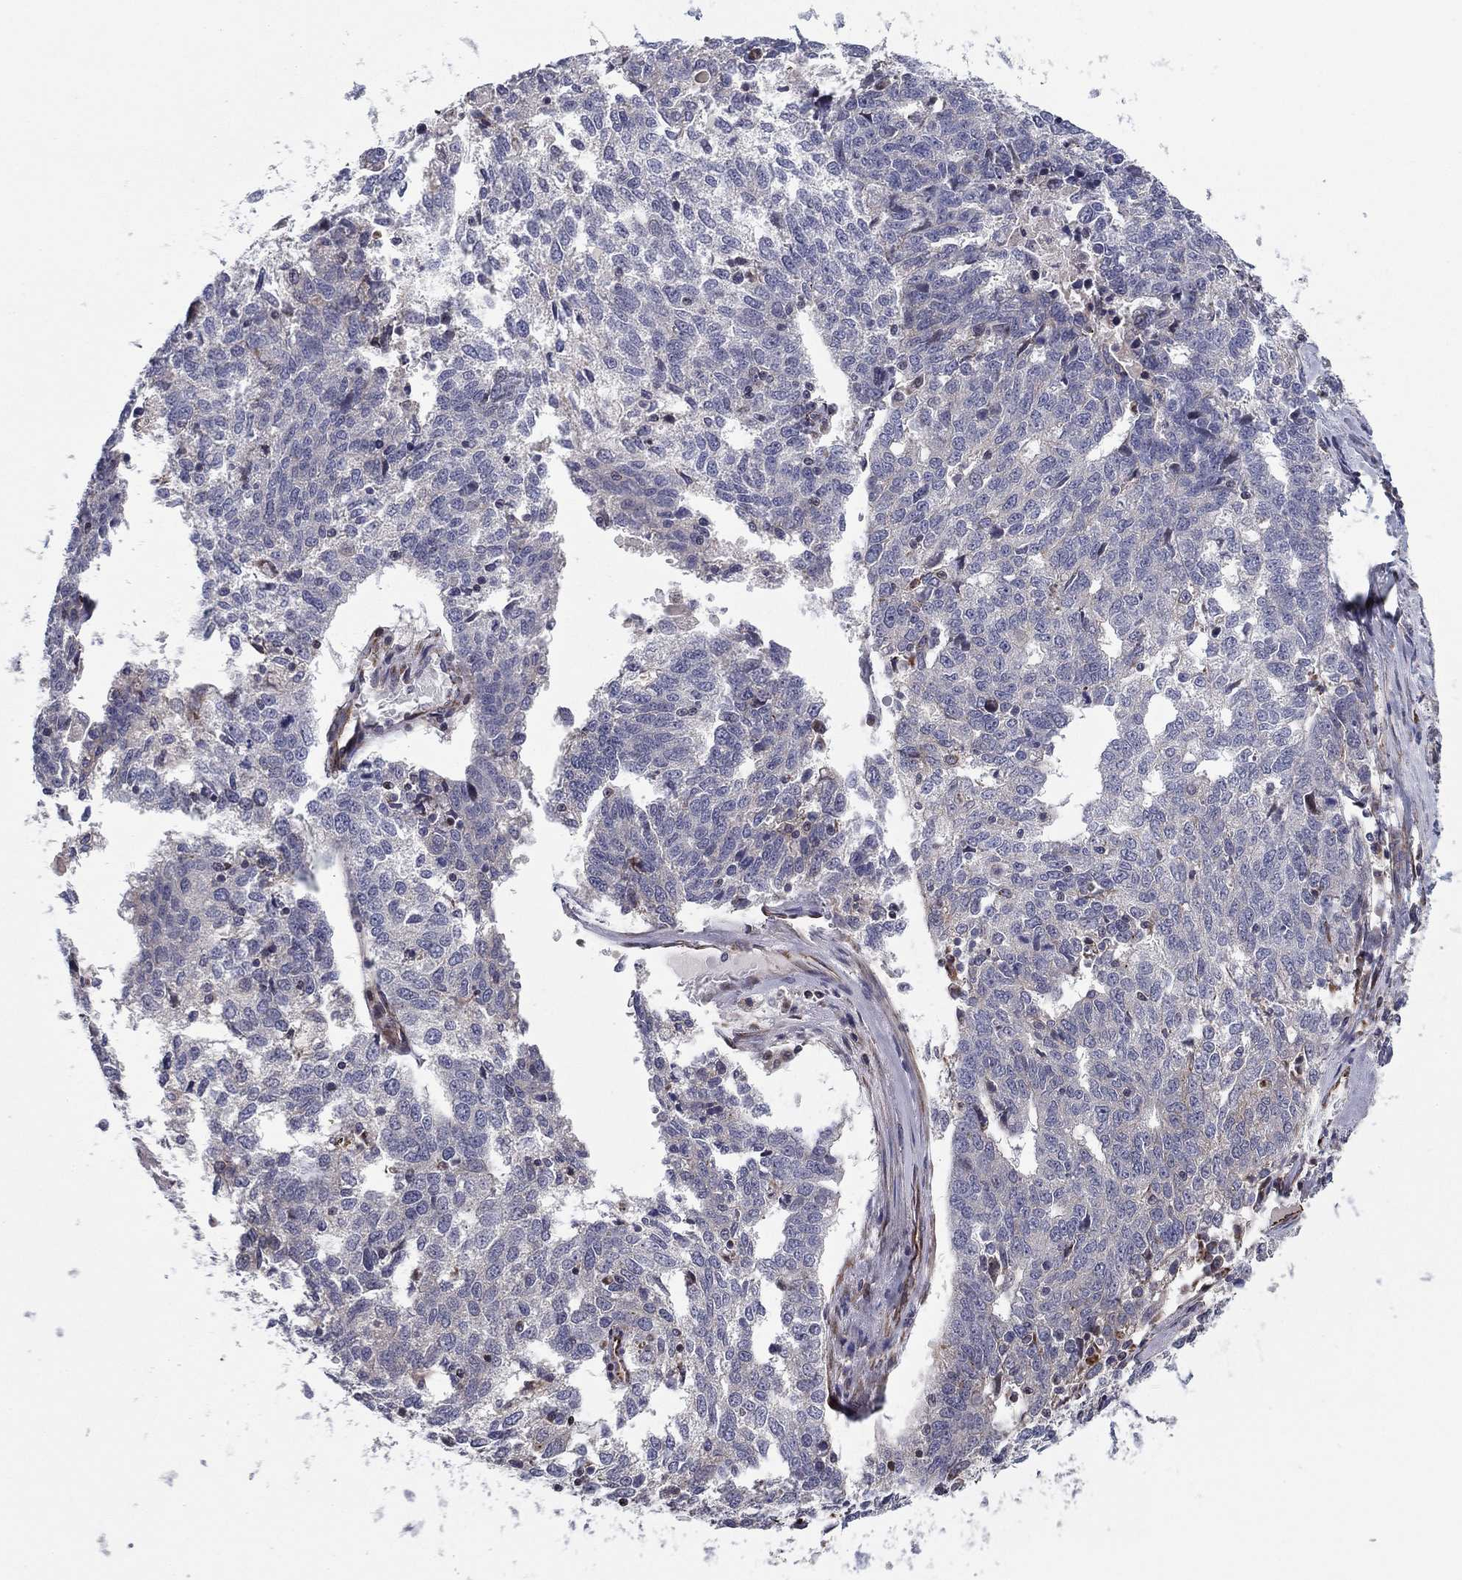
{"staining": {"intensity": "negative", "quantity": "none", "location": "none"}, "tissue": "ovarian cancer", "cell_type": "Tumor cells", "image_type": "cancer", "snomed": [{"axis": "morphology", "description": "Cystadenocarcinoma, serous, NOS"}, {"axis": "topography", "description": "Ovary"}], "caption": "Tumor cells are negative for brown protein staining in ovarian serous cystadenocarcinoma.", "gene": "CLSTN1", "patient": {"sex": "female", "age": 71}}